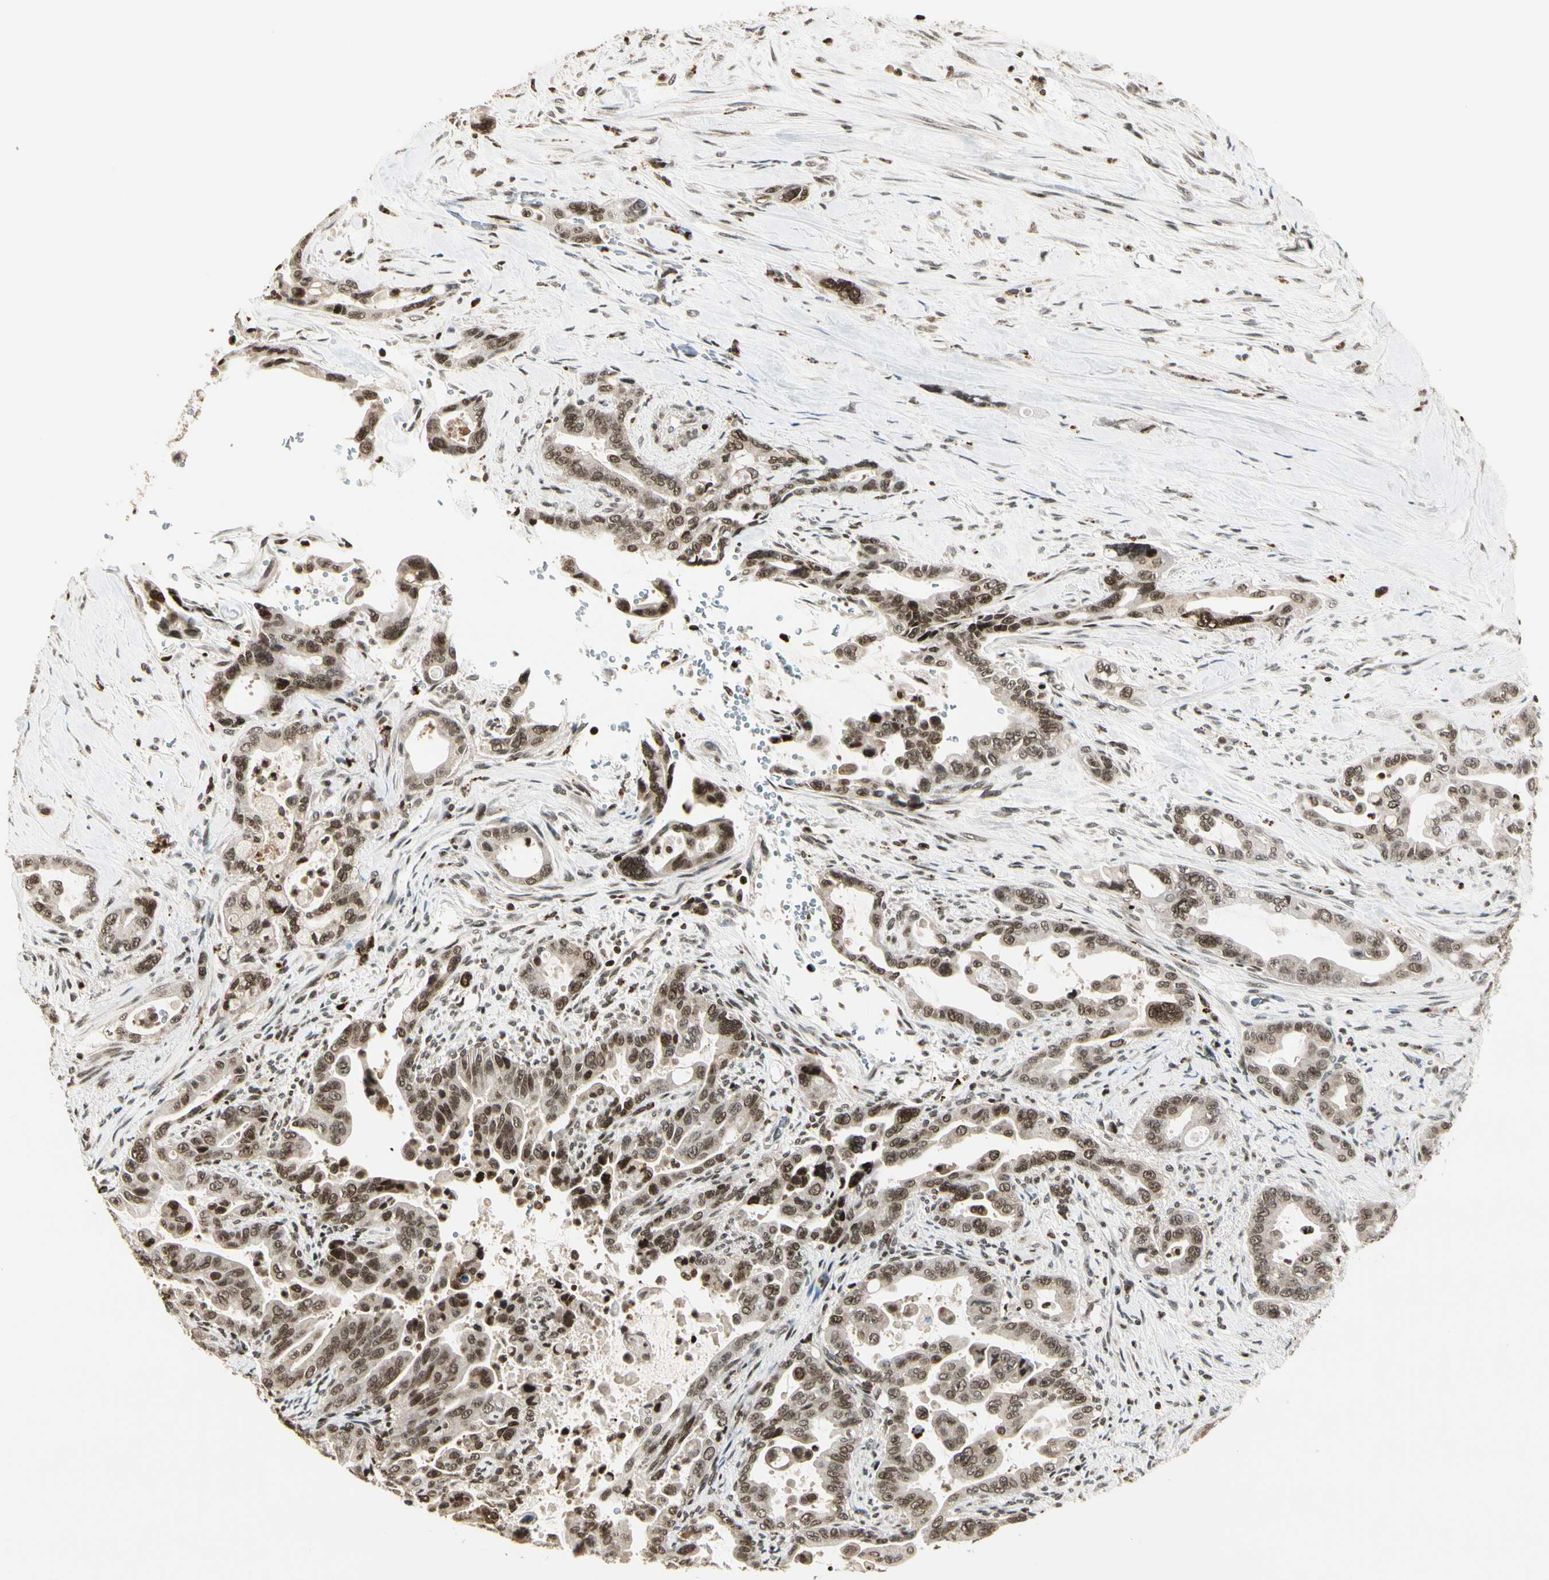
{"staining": {"intensity": "moderate", "quantity": ">75%", "location": "nuclear"}, "tissue": "pancreatic cancer", "cell_type": "Tumor cells", "image_type": "cancer", "snomed": [{"axis": "morphology", "description": "Adenocarcinoma, NOS"}, {"axis": "topography", "description": "Pancreas"}], "caption": "Immunohistochemistry of human pancreatic cancer (adenocarcinoma) shows medium levels of moderate nuclear expression in approximately >75% of tumor cells.", "gene": "TSHZ3", "patient": {"sex": "male", "age": 70}}